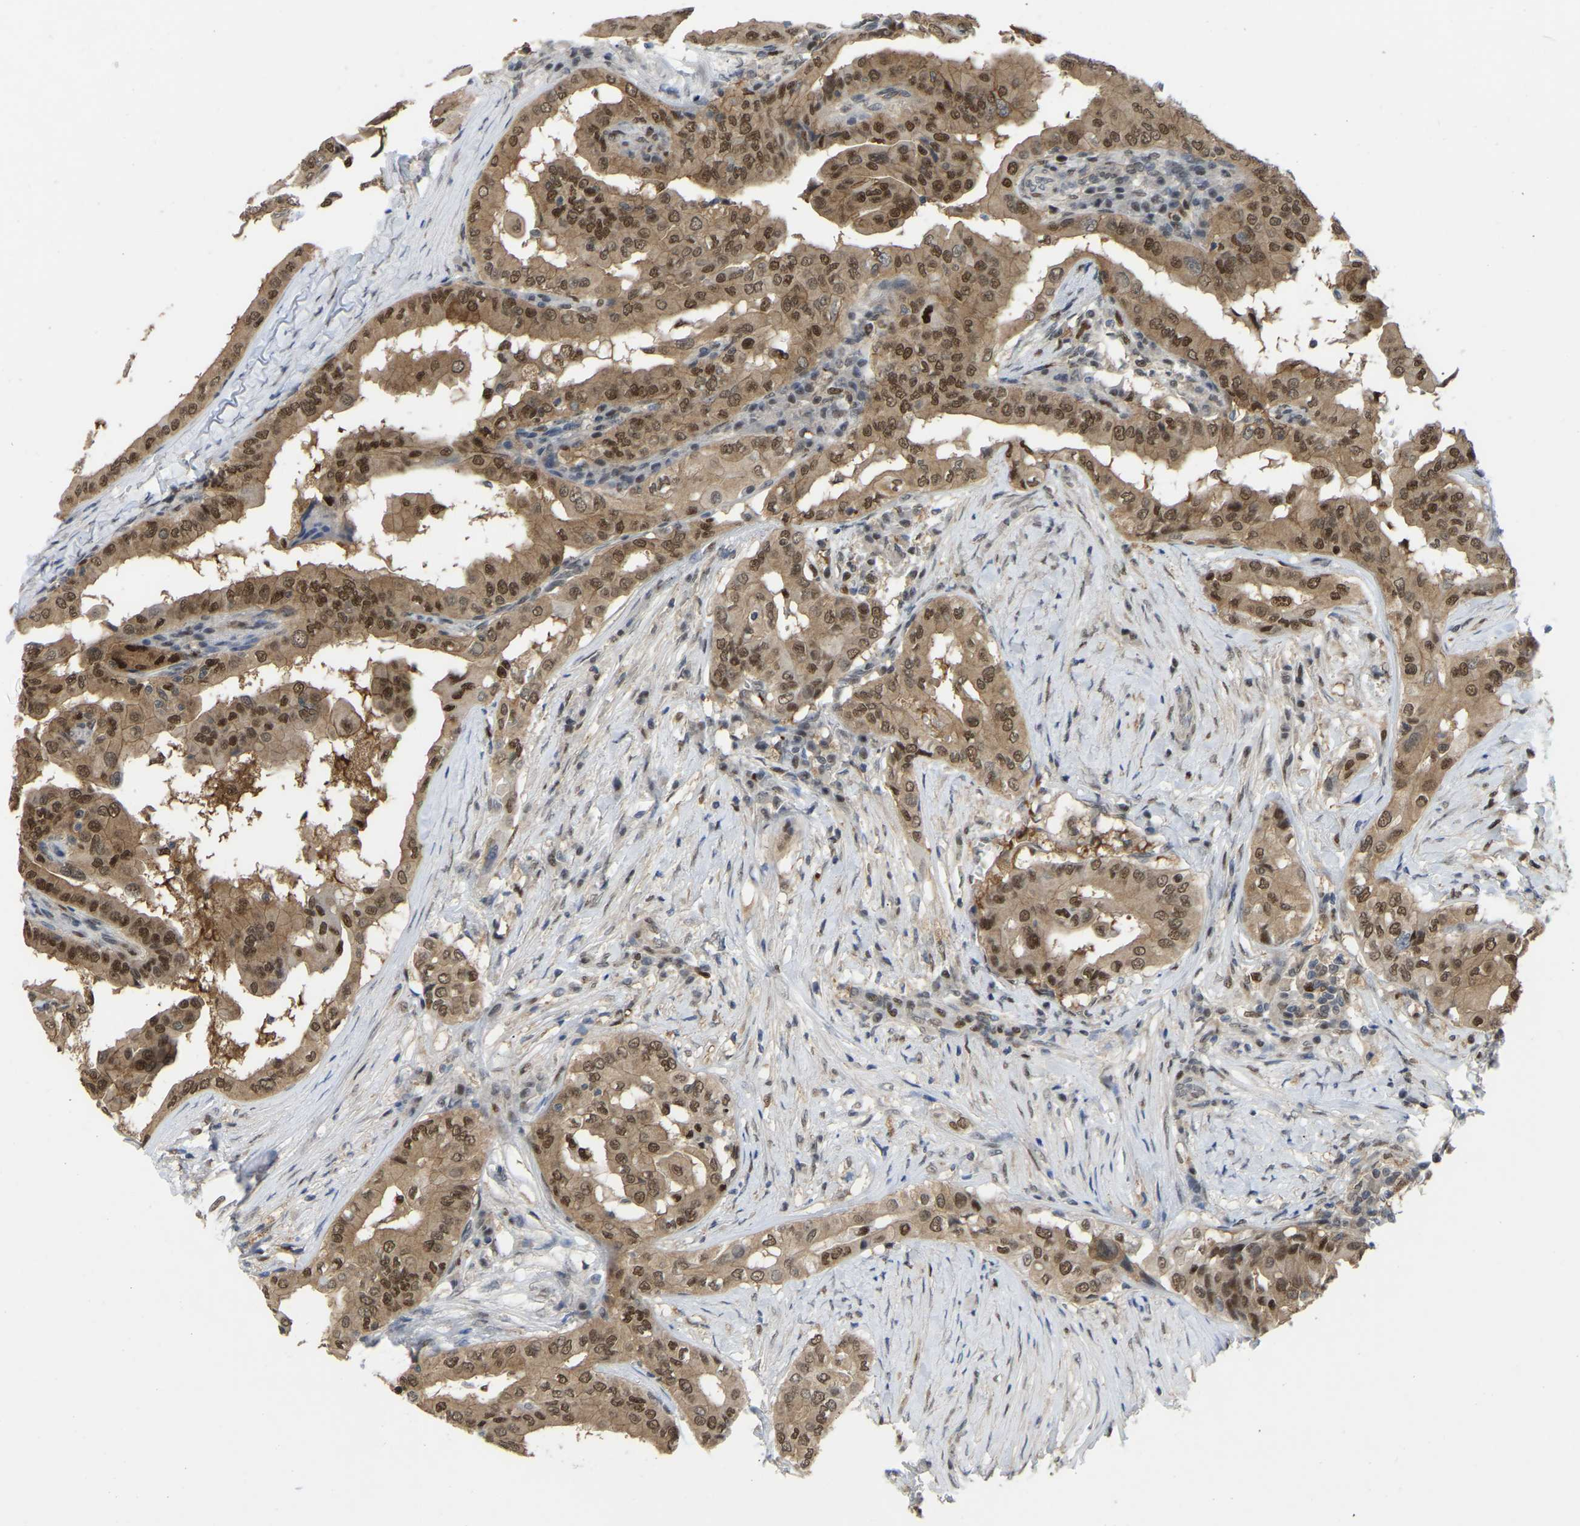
{"staining": {"intensity": "strong", "quantity": ">75%", "location": "cytoplasmic/membranous,nuclear"}, "tissue": "thyroid cancer", "cell_type": "Tumor cells", "image_type": "cancer", "snomed": [{"axis": "morphology", "description": "Papillary adenocarcinoma, NOS"}, {"axis": "topography", "description": "Thyroid gland"}], "caption": "The immunohistochemical stain labels strong cytoplasmic/membranous and nuclear staining in tumor cells of thyroid cancer (papillary adenocarcinoma) tissue.", "gene": "KLRG2", "patient": {"sex": "male", "age": 33}}